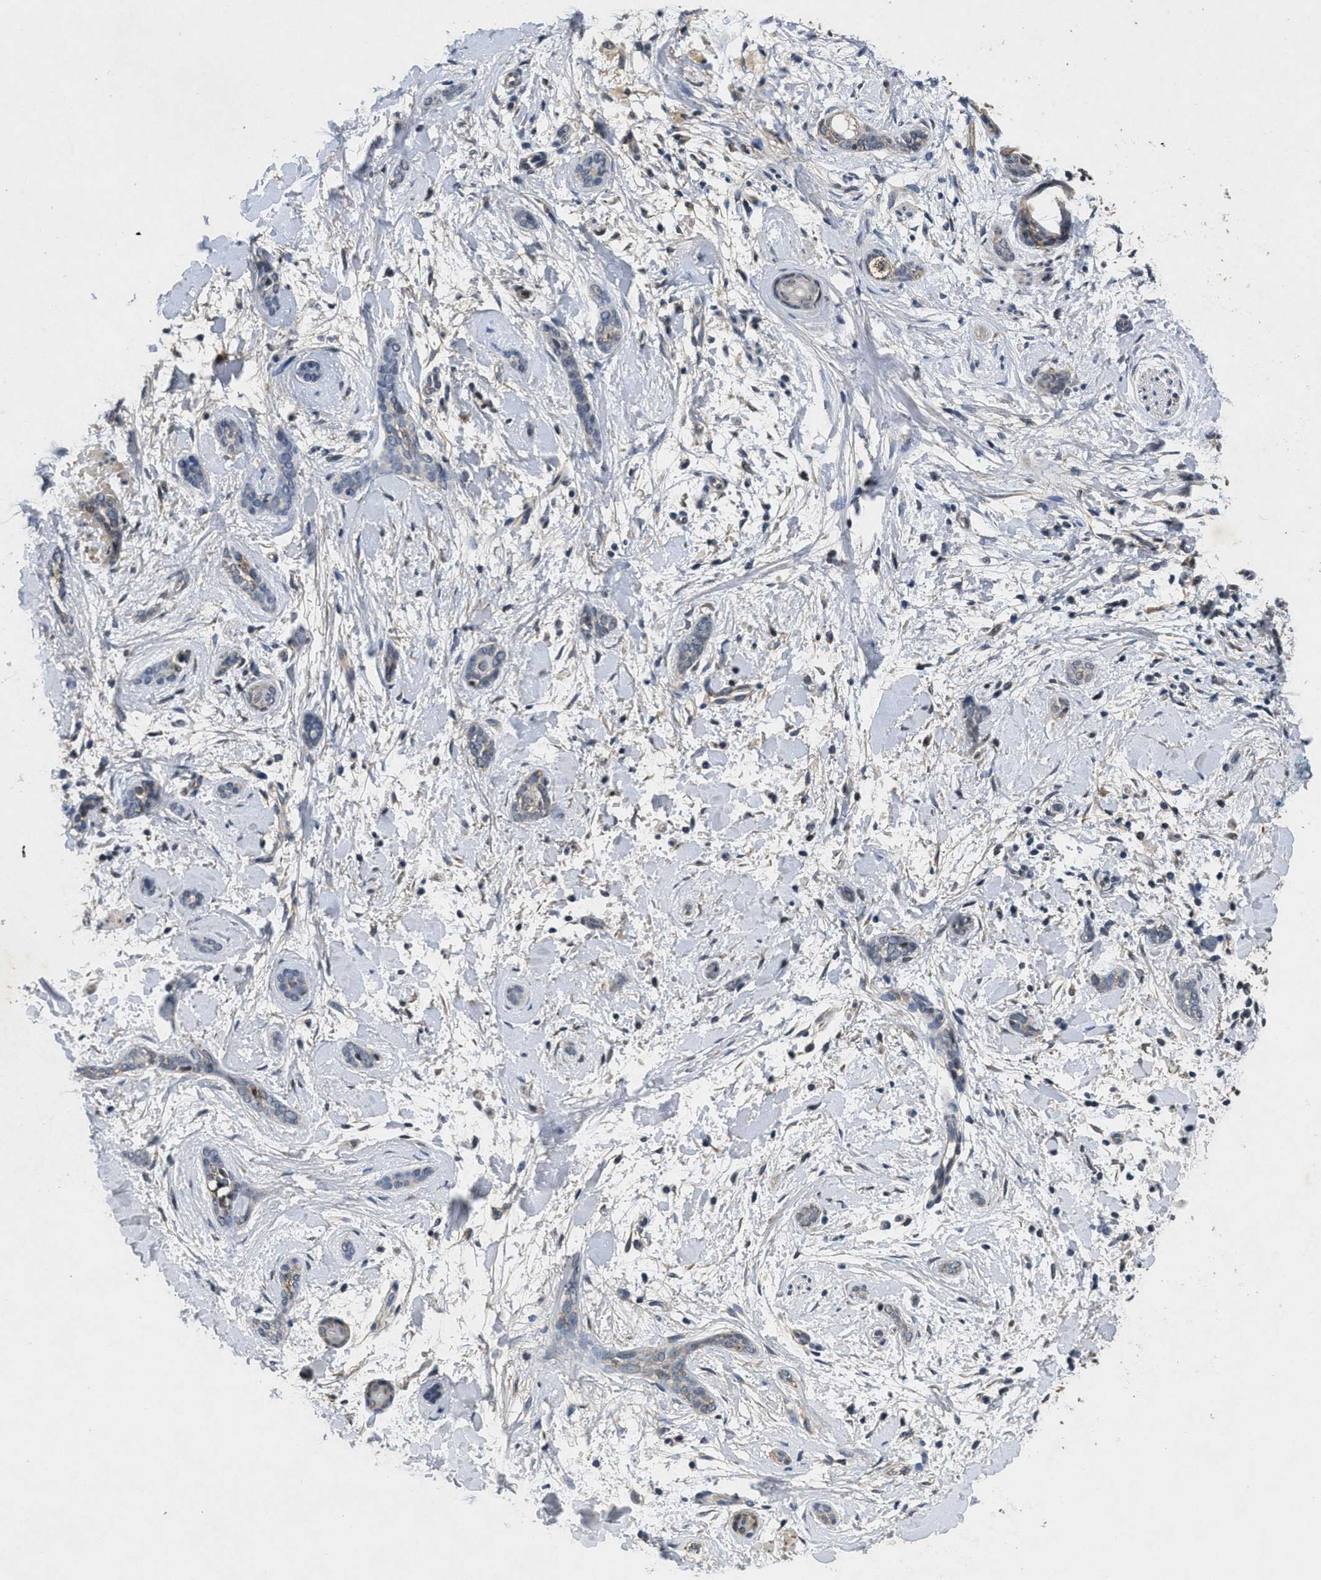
{"staining": {"intensity": "negative", "quantity": "none", "location": "none"}, "tissue": "skin cancer", "cell_type": "Tumor cells", "image_type": "cancer", "snomed": [{"axis": "morphology", "description": "Basal cell carcinoma"}, {"axis": "morphology", "description": "Adnexal tumor, benign"}, {"axis": "topography", "description": "Skin"}], "caption": "Skin basal cell carcinoma stained for a protein using immunohistochemistry (IHC) demonstrates no staining tumor cells.", "gene": "PAPOLG", "patient": {"sex": "female", "age": 42}}